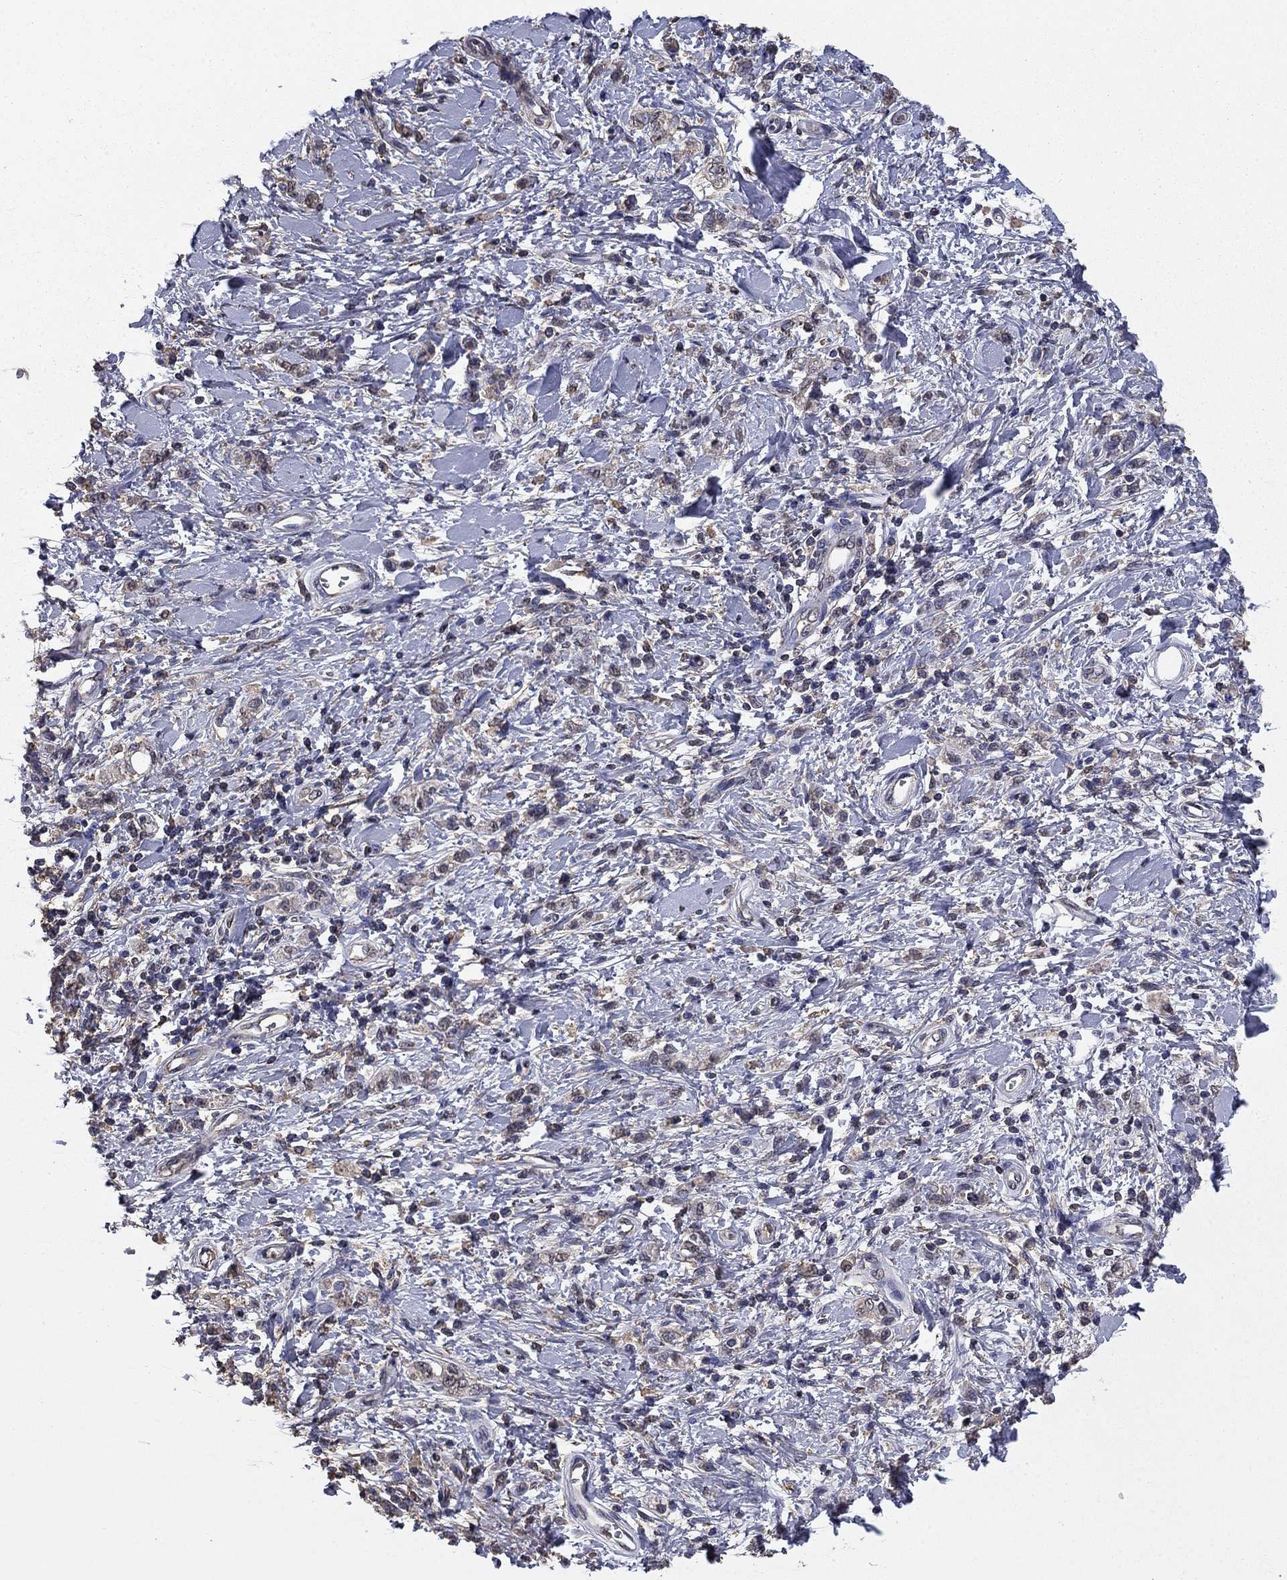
{"staining": {"intensity": "negative", "quantity": "none", "location": "none"}, "tissue": "stomach cancer", "cell_type": "Tumor cells", "image_type": "cancer", "snomed": [{"axis": "morphology", "description": "Adenocarcinoma, NOS"}, {"axis": "topography", "description": "Stomach"}], "caption": "Tumor cells show no significant protein staining in adenocarcinoma (stomach). (Stains: DAB IHC with hematoxylin counter stain, Microscopy: brightfield microscopy at high magnification).", "gene": "MFAP3L", "patient": {"sex": "male", "age": 77}}